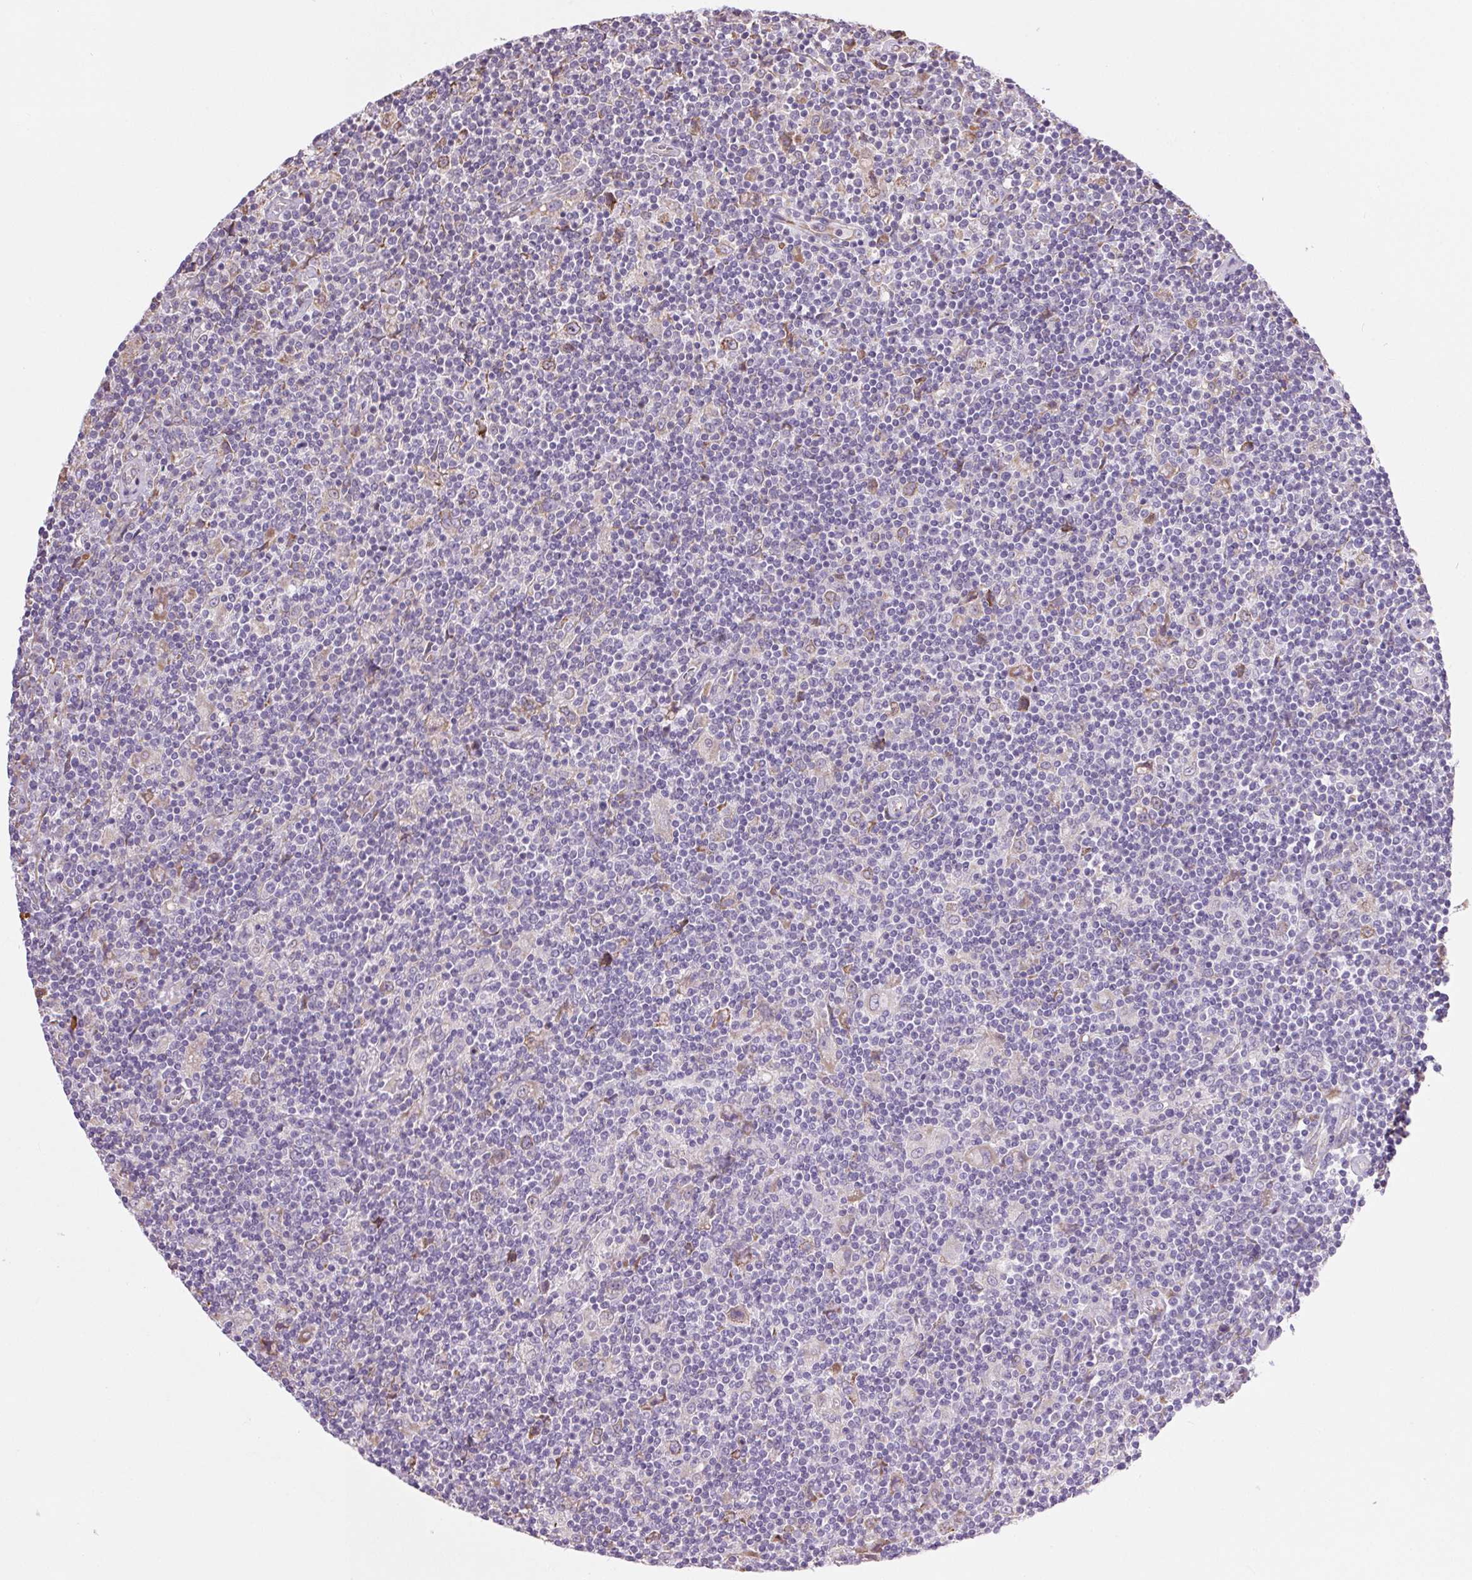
{"staining": {"intensity": "negative", "quantity": "none", "location": "none"}, "tissue": "lymphoma", "cell_type": "Tumor cells", "image_type": "cancer", "snomed": [{"axis": "morphology", "description": "Hodgkin's disease, NOS"}, {"axis": "topography", "description": "Lymph node"}], "caption": "DAB (3,3'-diaminobenzidine) immunohistochemical staining of Hodgkin's disease displays no significant staining in tumor cells. Brightfield microscopy of IHC stained with DAB (3,3'-diaminobenzidine) (brown) and hematoxylin (blue), captured at high magnification.", "gene": "SNX31", "patient": {"sex": "male", "age": 40}}